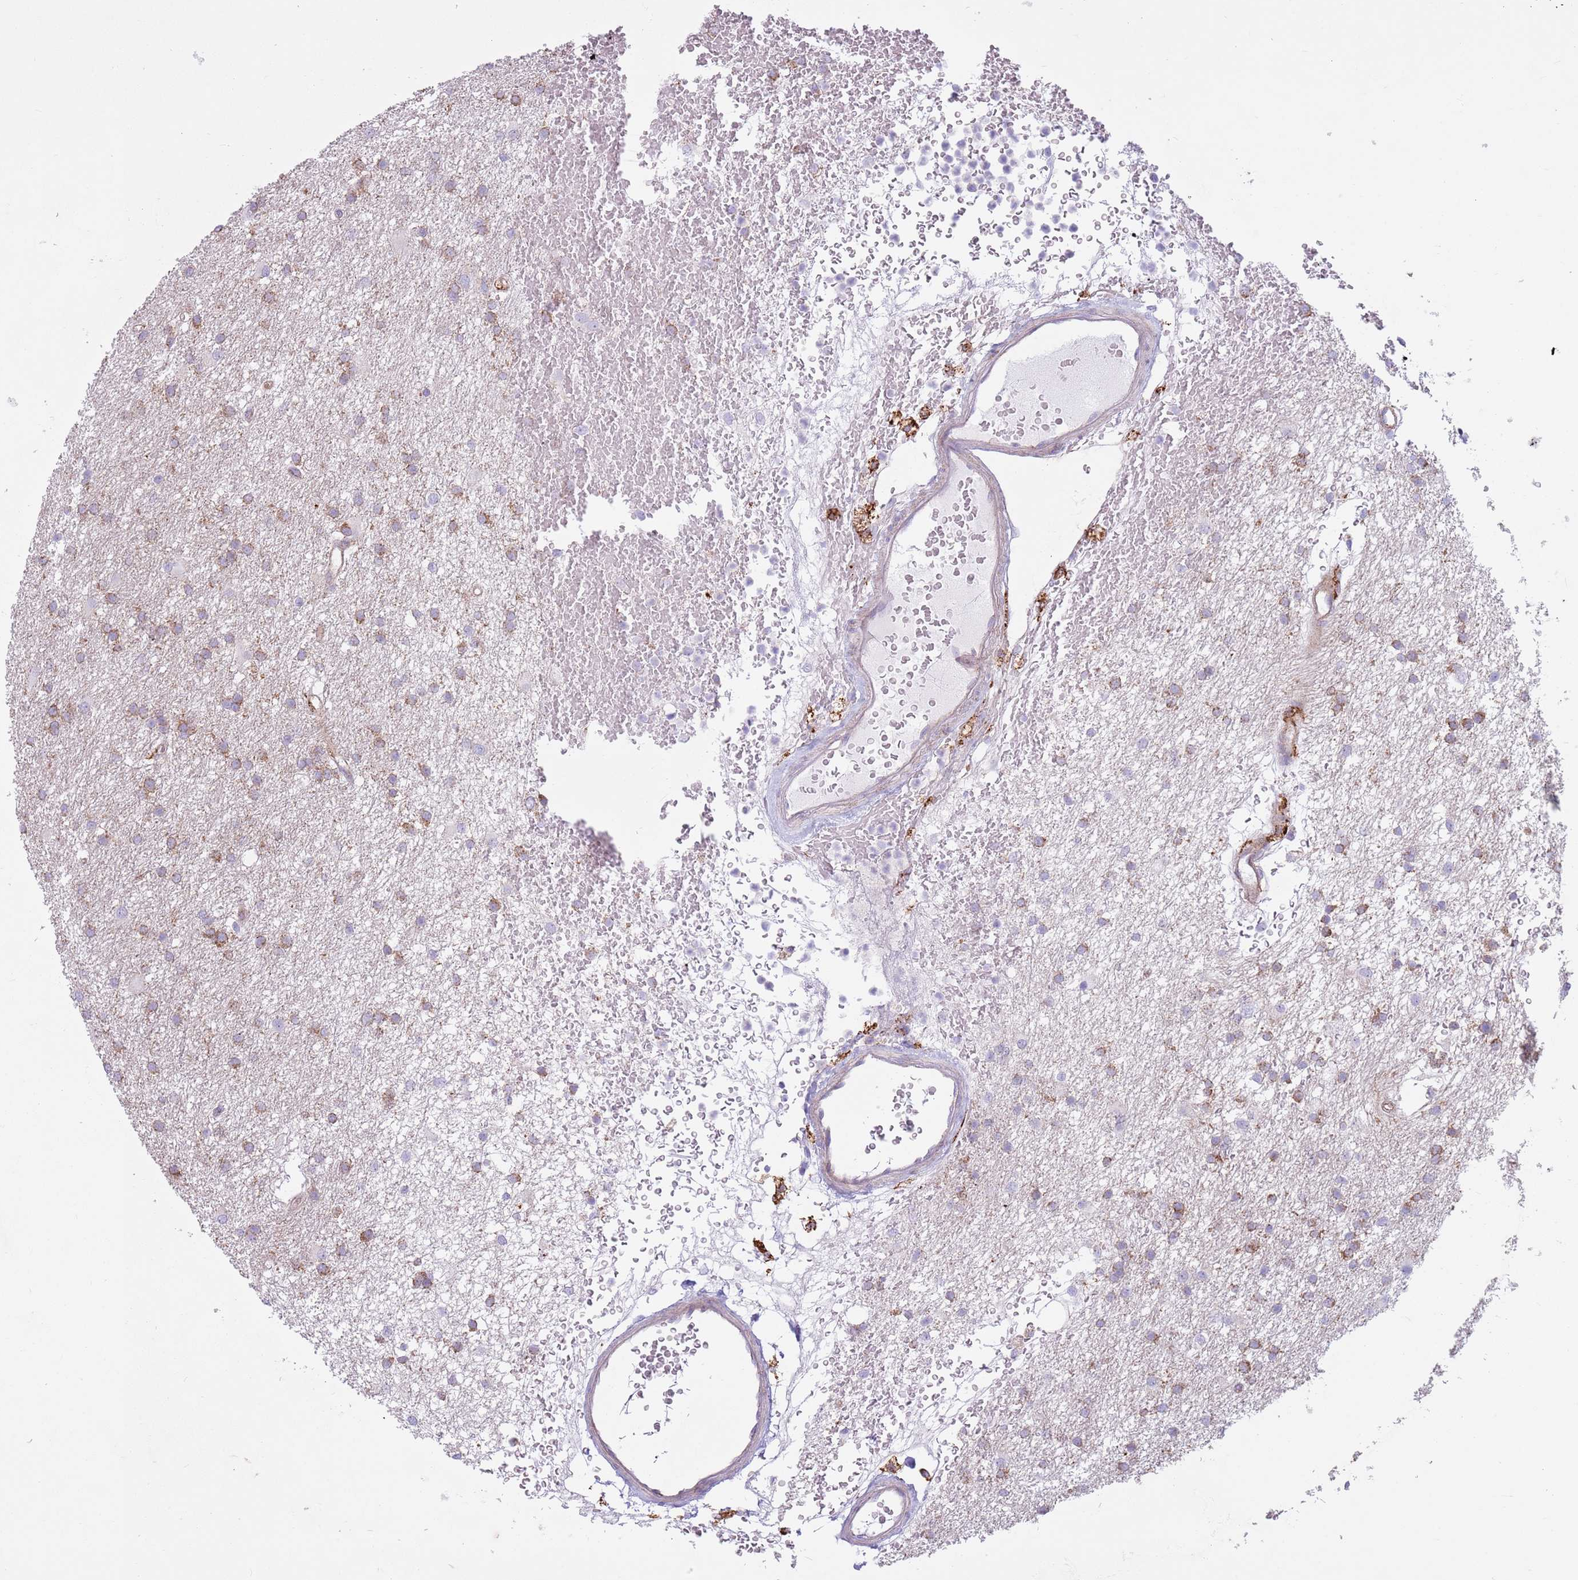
{"staining": {"intensity": "moderate", "quantity": ">75%", "location": "cytoplasmic/membranous"}, "tissue": "glioma", "cell_type": "Tumor cells", "image_type": "cancer", "snomed": [{"axis": "morphology", "description": "Glioma, malignant, High grade"}, {"axis": "topography", "description": "Brain"}], "caption": "About >75% of tumor cells in glioma show moderate cytoplasmic/membranous protein staining as visualized by brown immunohistochemical staining.", "gene": "SNX6", "patient": {"sex": "male", "age": 77}}